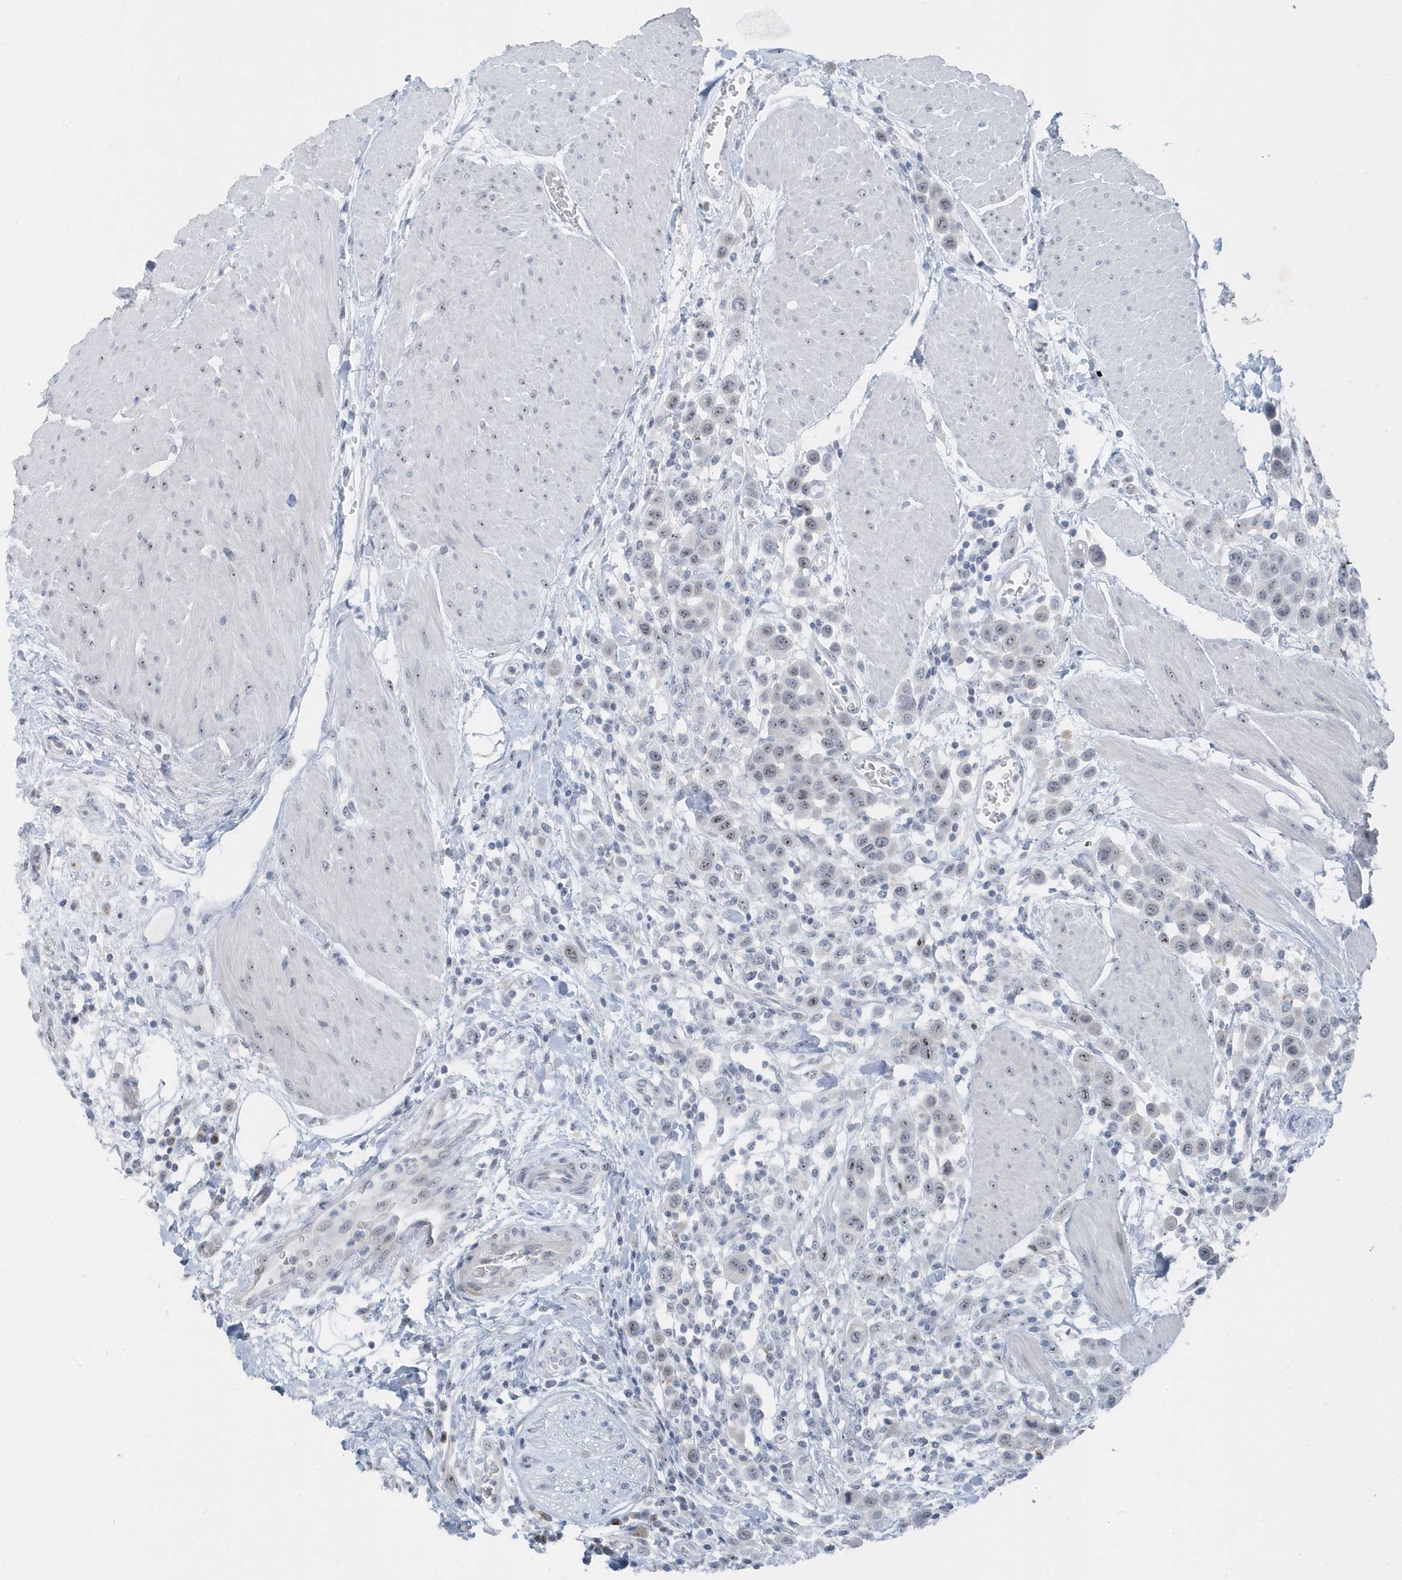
{"staining": {"intensity": "weak", "quantity": "25%-75%", "location": "nuclear"}, "tissue": "urothelial cancer", "cell_type": "Tumor cells", "image_type": "cancer", "snomed": [{"axis": "morphology", "description": "Urothelial carcinoma, High grade"}, {"axis": "topography", "description": "Urinary bladder"}], "caption": "DAB (3,3'-diaminobenzidine) immunohistochemical staining of high-grade urothelial carcinoma exhibits weak nuclear protein expression in approximately 25%-75% of tumor cells.", "gene": "RPF2", "patient": {"sex": "male", "age": 50}}